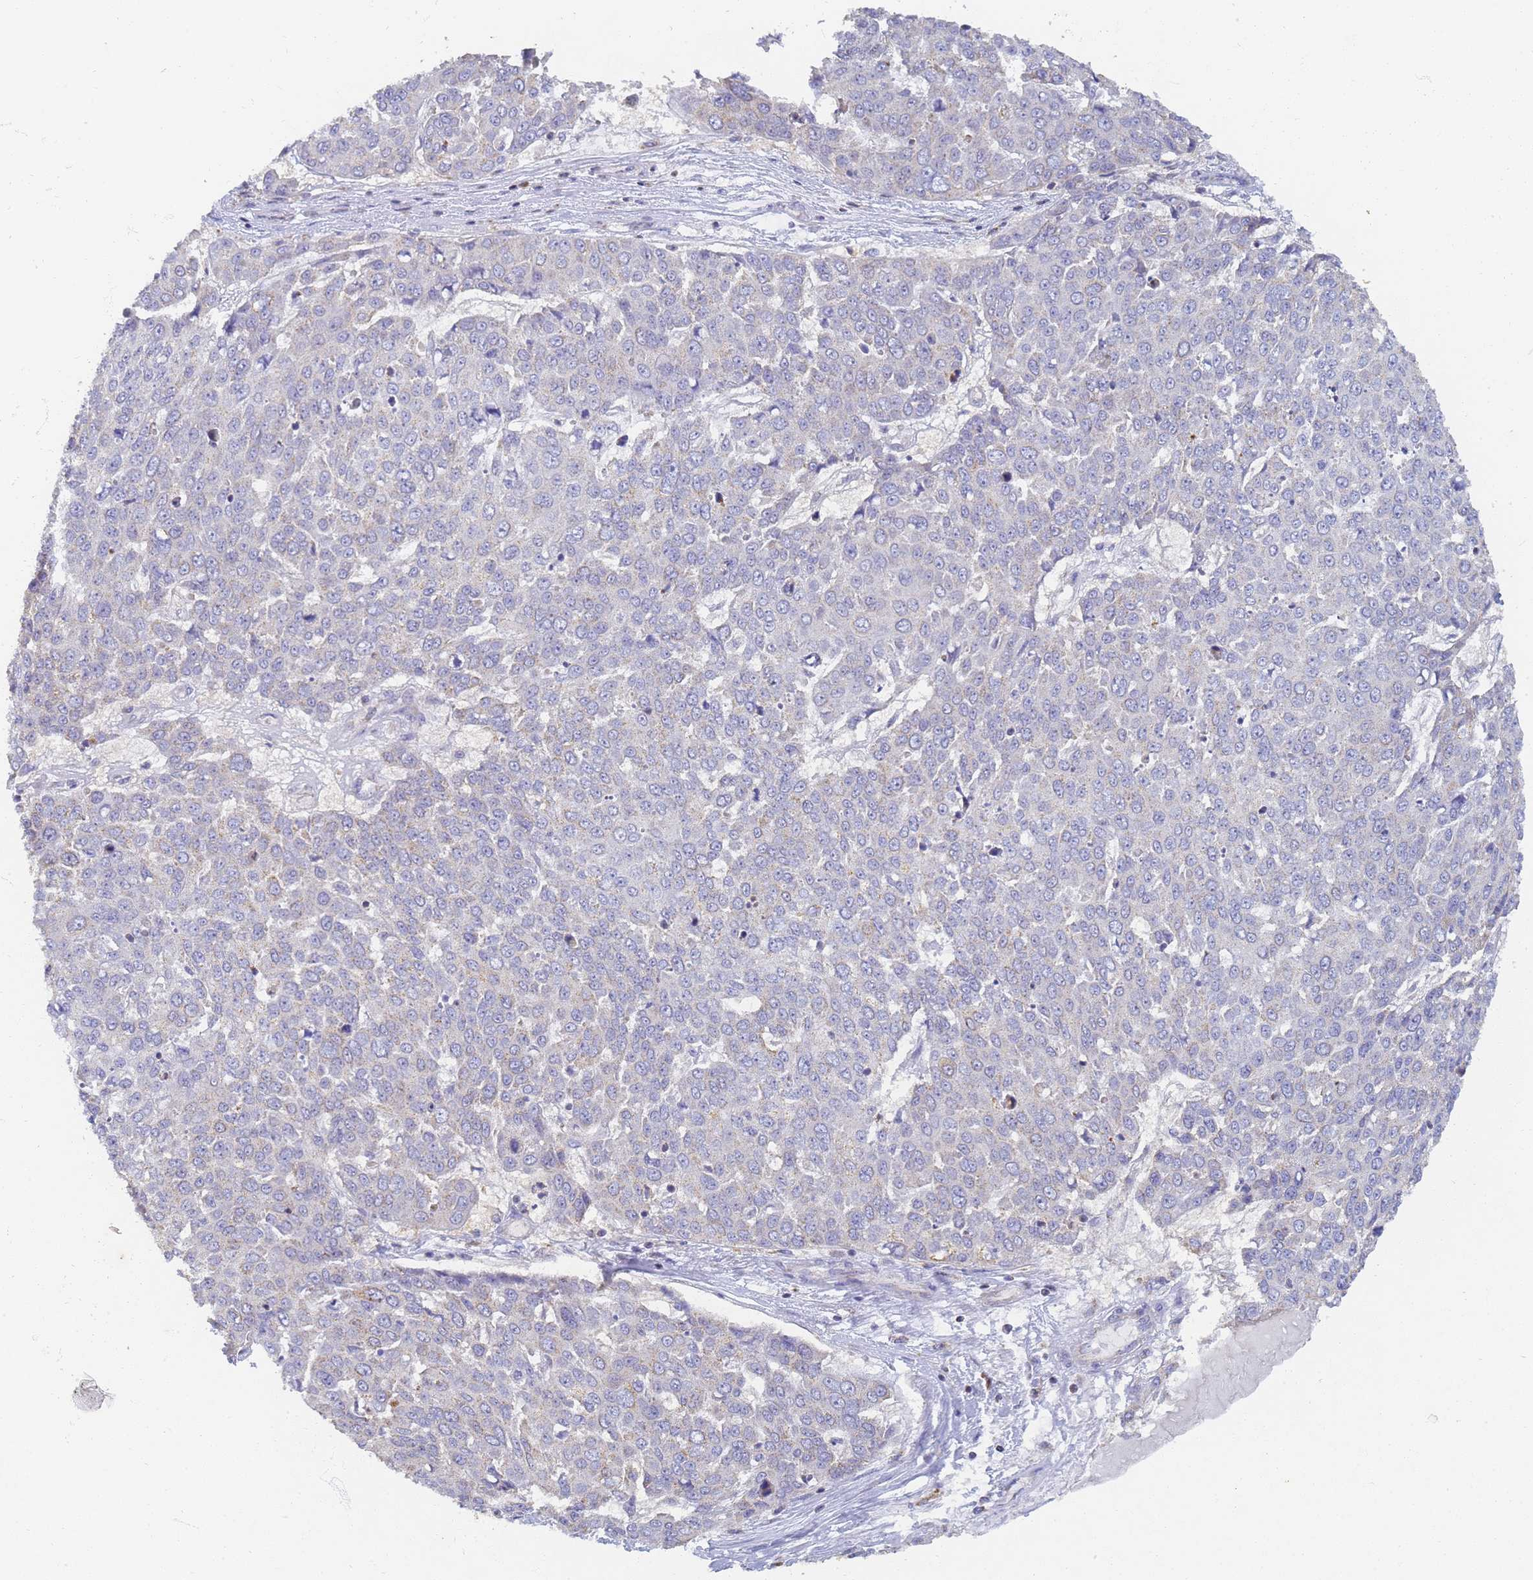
{"staining": {"intensity": "negative", "quantity": "none", "location": "none"}, "tissue": "skin cancer", "cell_type": "Tumor cells", "image_type": "cancer", "snomed": [{"axis": "morphology", "description": "Squamous cell carcinoma, NOS"}, {"axis": "topography", "description": "Skin"}], "caption": "This is an immunohistochemistry micrograph of human skin cancer (squamous cell carcinoma). There is no staining in tumor cells.", "gene": "UTP23", "patient": {"sex": "male", "age": 71}}